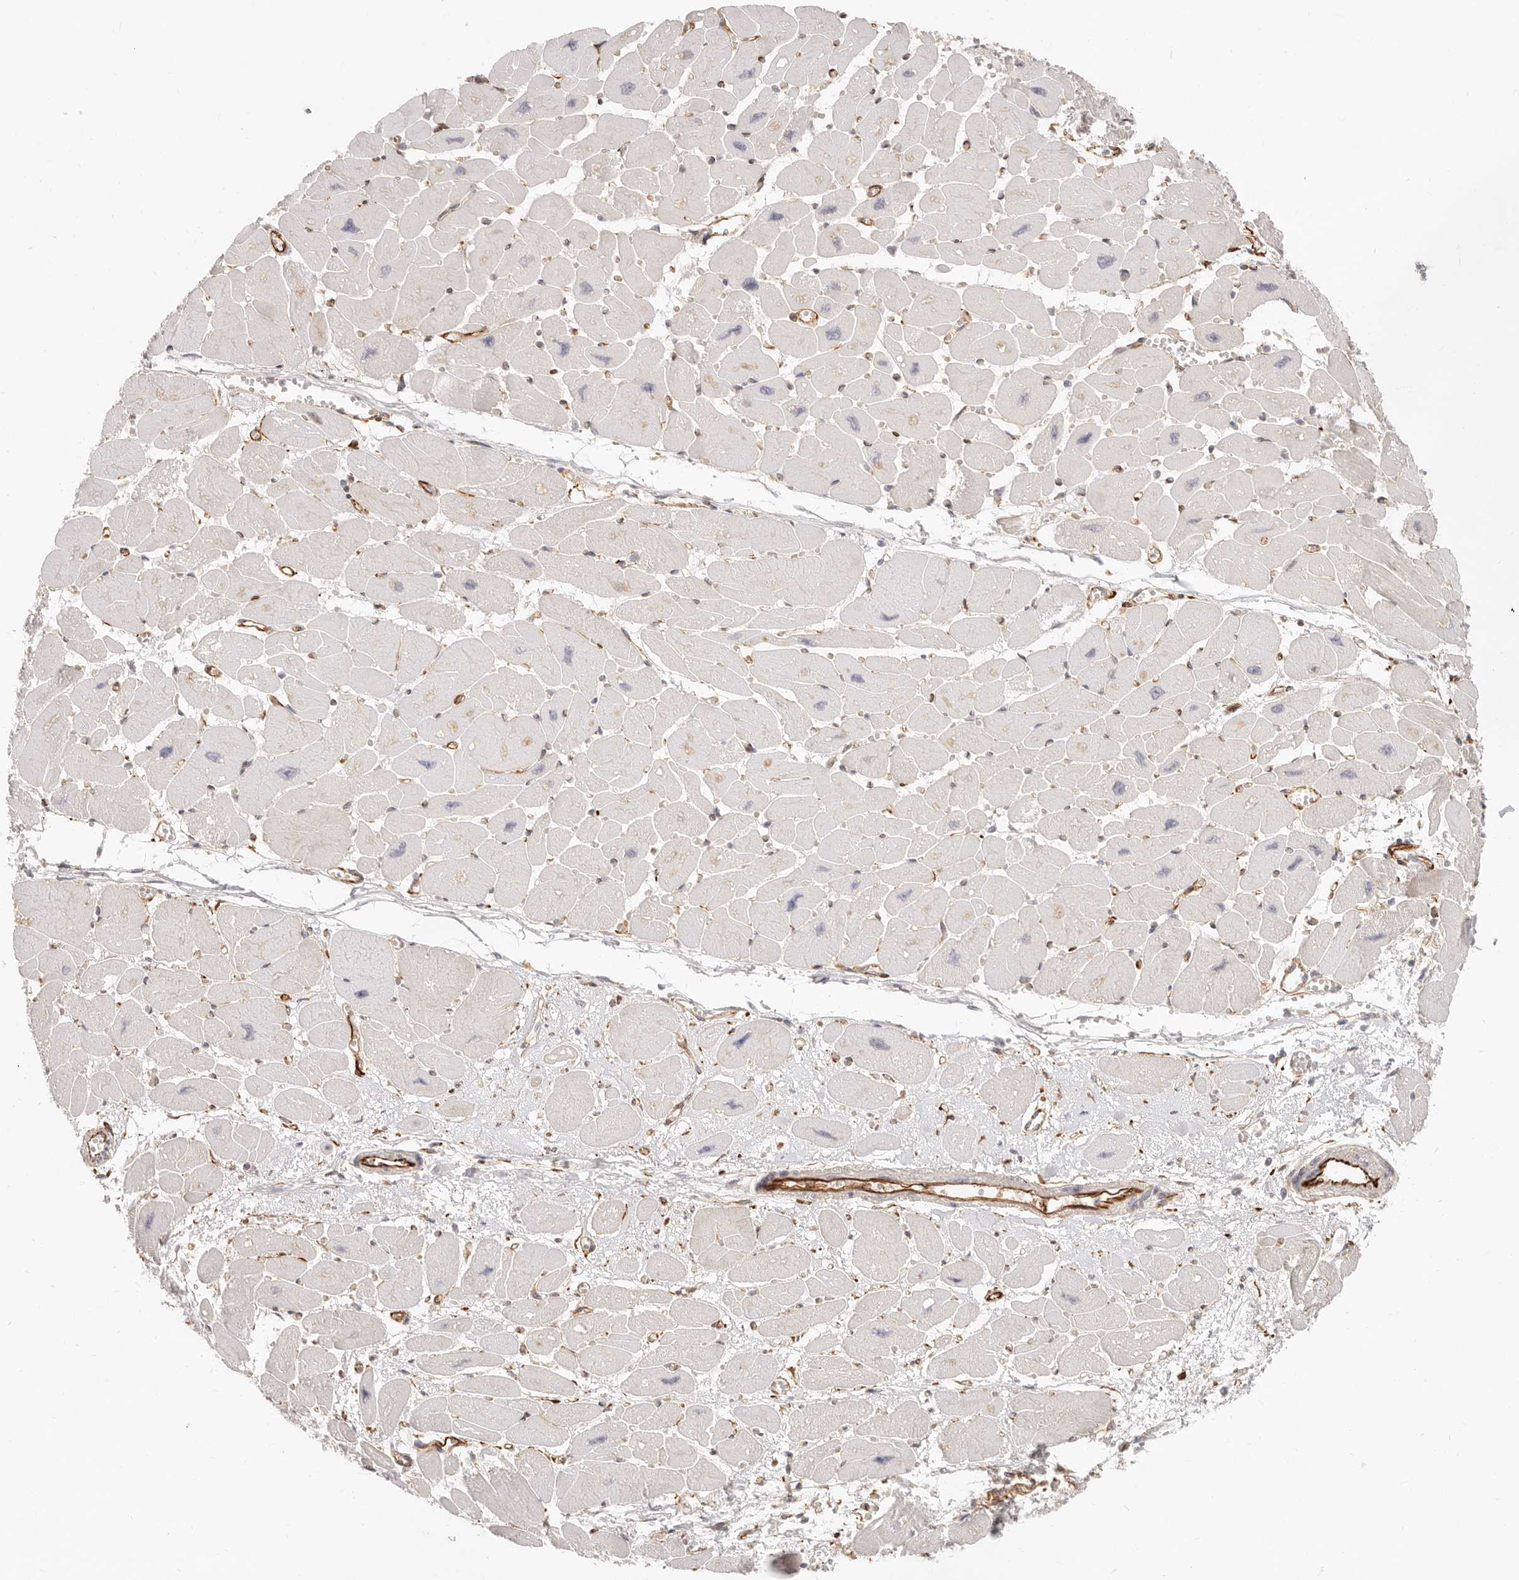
{"staining": {"intensity": "negative", "quantity": "none", "location": "none"}, "tissue": "heart muscle", "cell_type": "Cardiomyocytes", "image_type": "normal", "snomed": [{"axis": "morphology", "description": "Normal tissue, NOS"}, {"axis": "topography", "description": "Heart"}], "caption": "Immunohistochemistry micrograph of unremarkable human heart muscle stained for a protein (brown), which reveals no staining in cardiomyocytes.", "gene": "SASS6", "patient": {"sex": "female", "age": 54}}